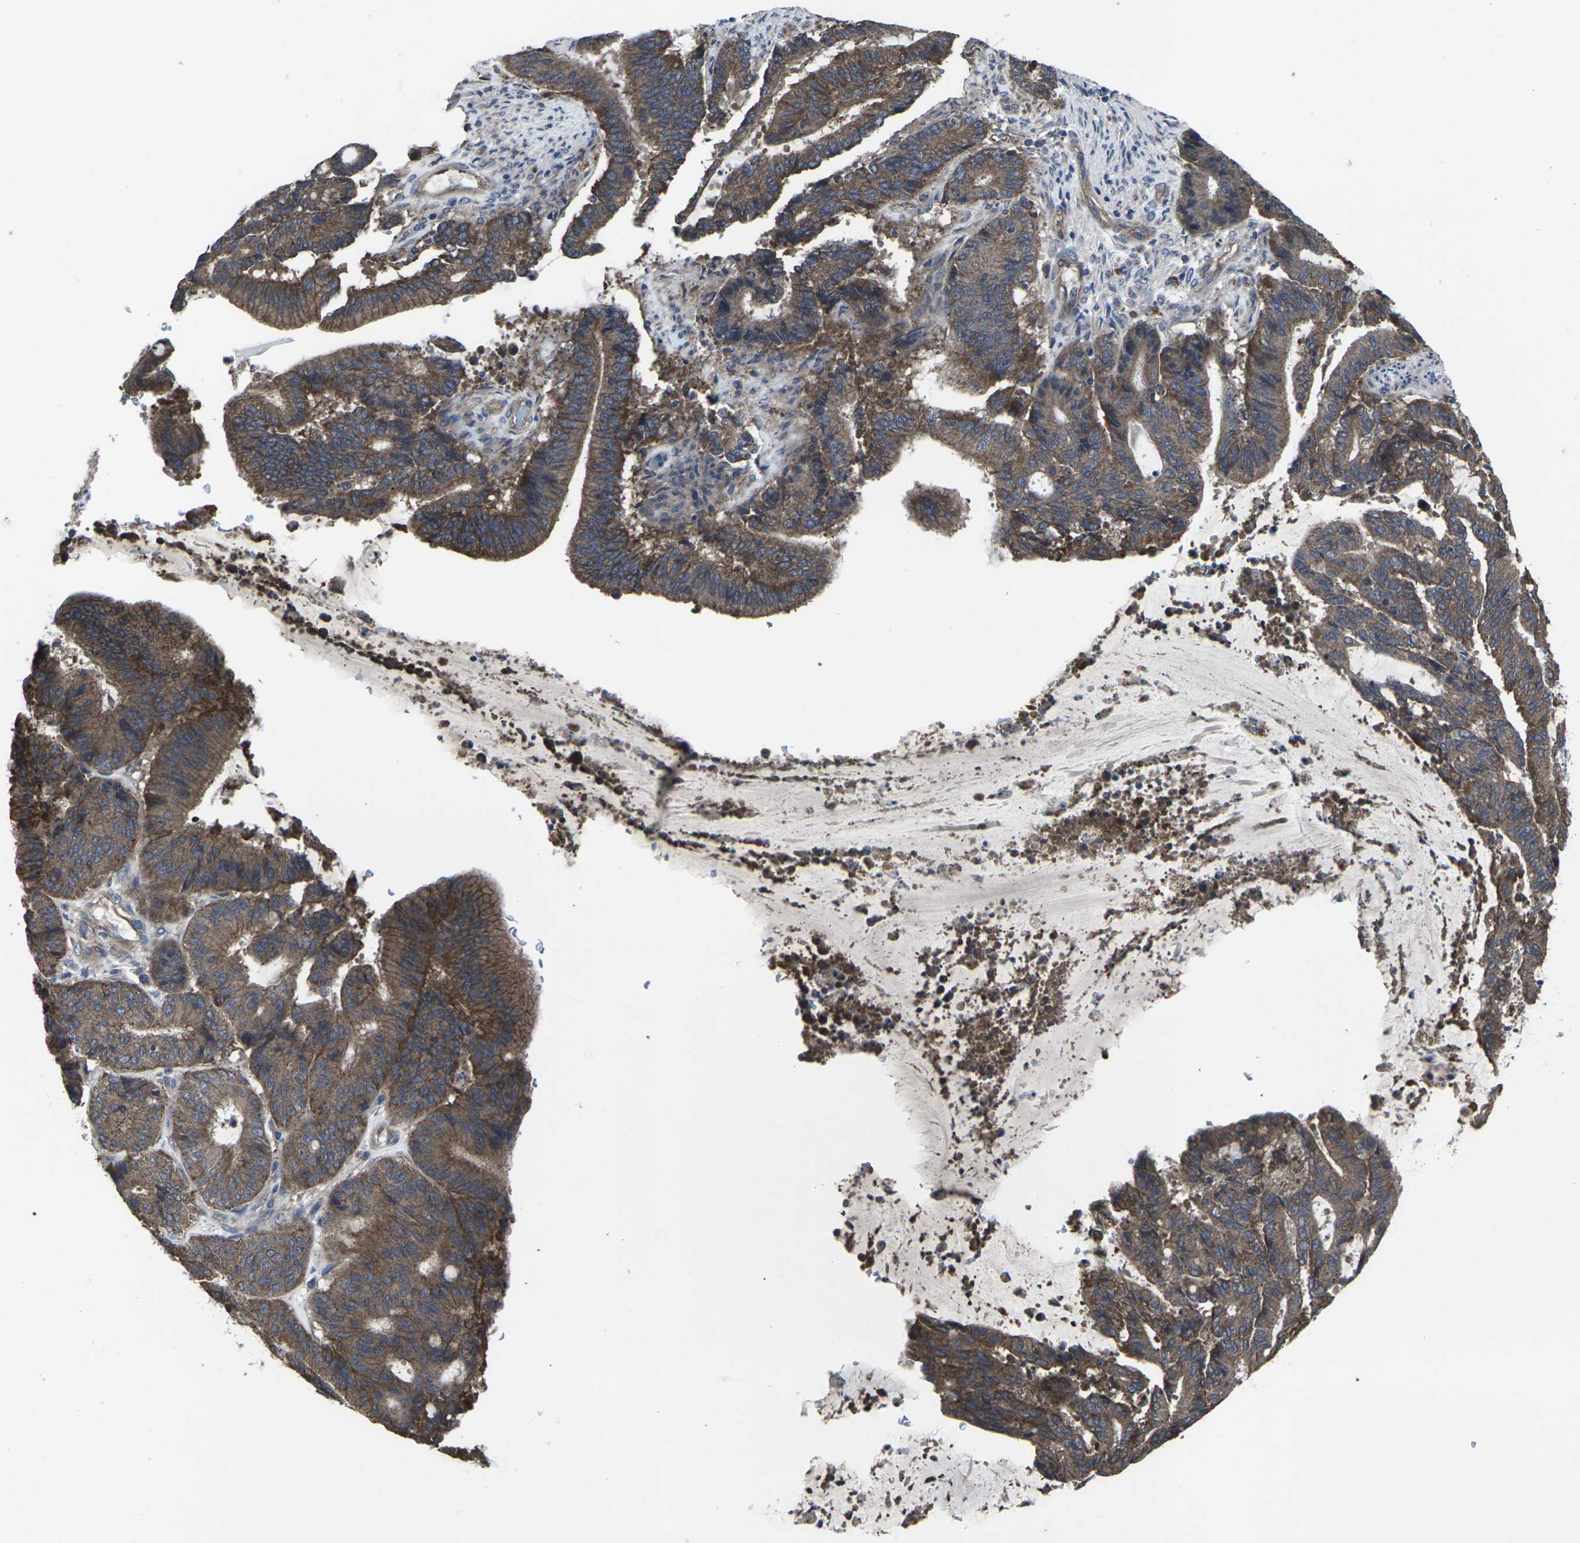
{"staining": {"intensity": "moderate", "quantity": ">75%", "location": "cytoplasmic/membranous"}, "tissue": "liver cancer", "cell_type": "Tumor cells", "image_type": "cancer", "snomed": [{"axis": "morphology", "description": "Cholangiocarcinoma"}, {"axis": "topography", "description": "Liver"}], "caption": "Moderate cytoplasmic/membranous positivity for a protein is appreciated in about >75% of tumor cells of liver cancer (cholangiocarcinoma) using immunohistochemistry.", "gene": "MAPKAPK2", "patient": {"sex": "female", "age": 73}}